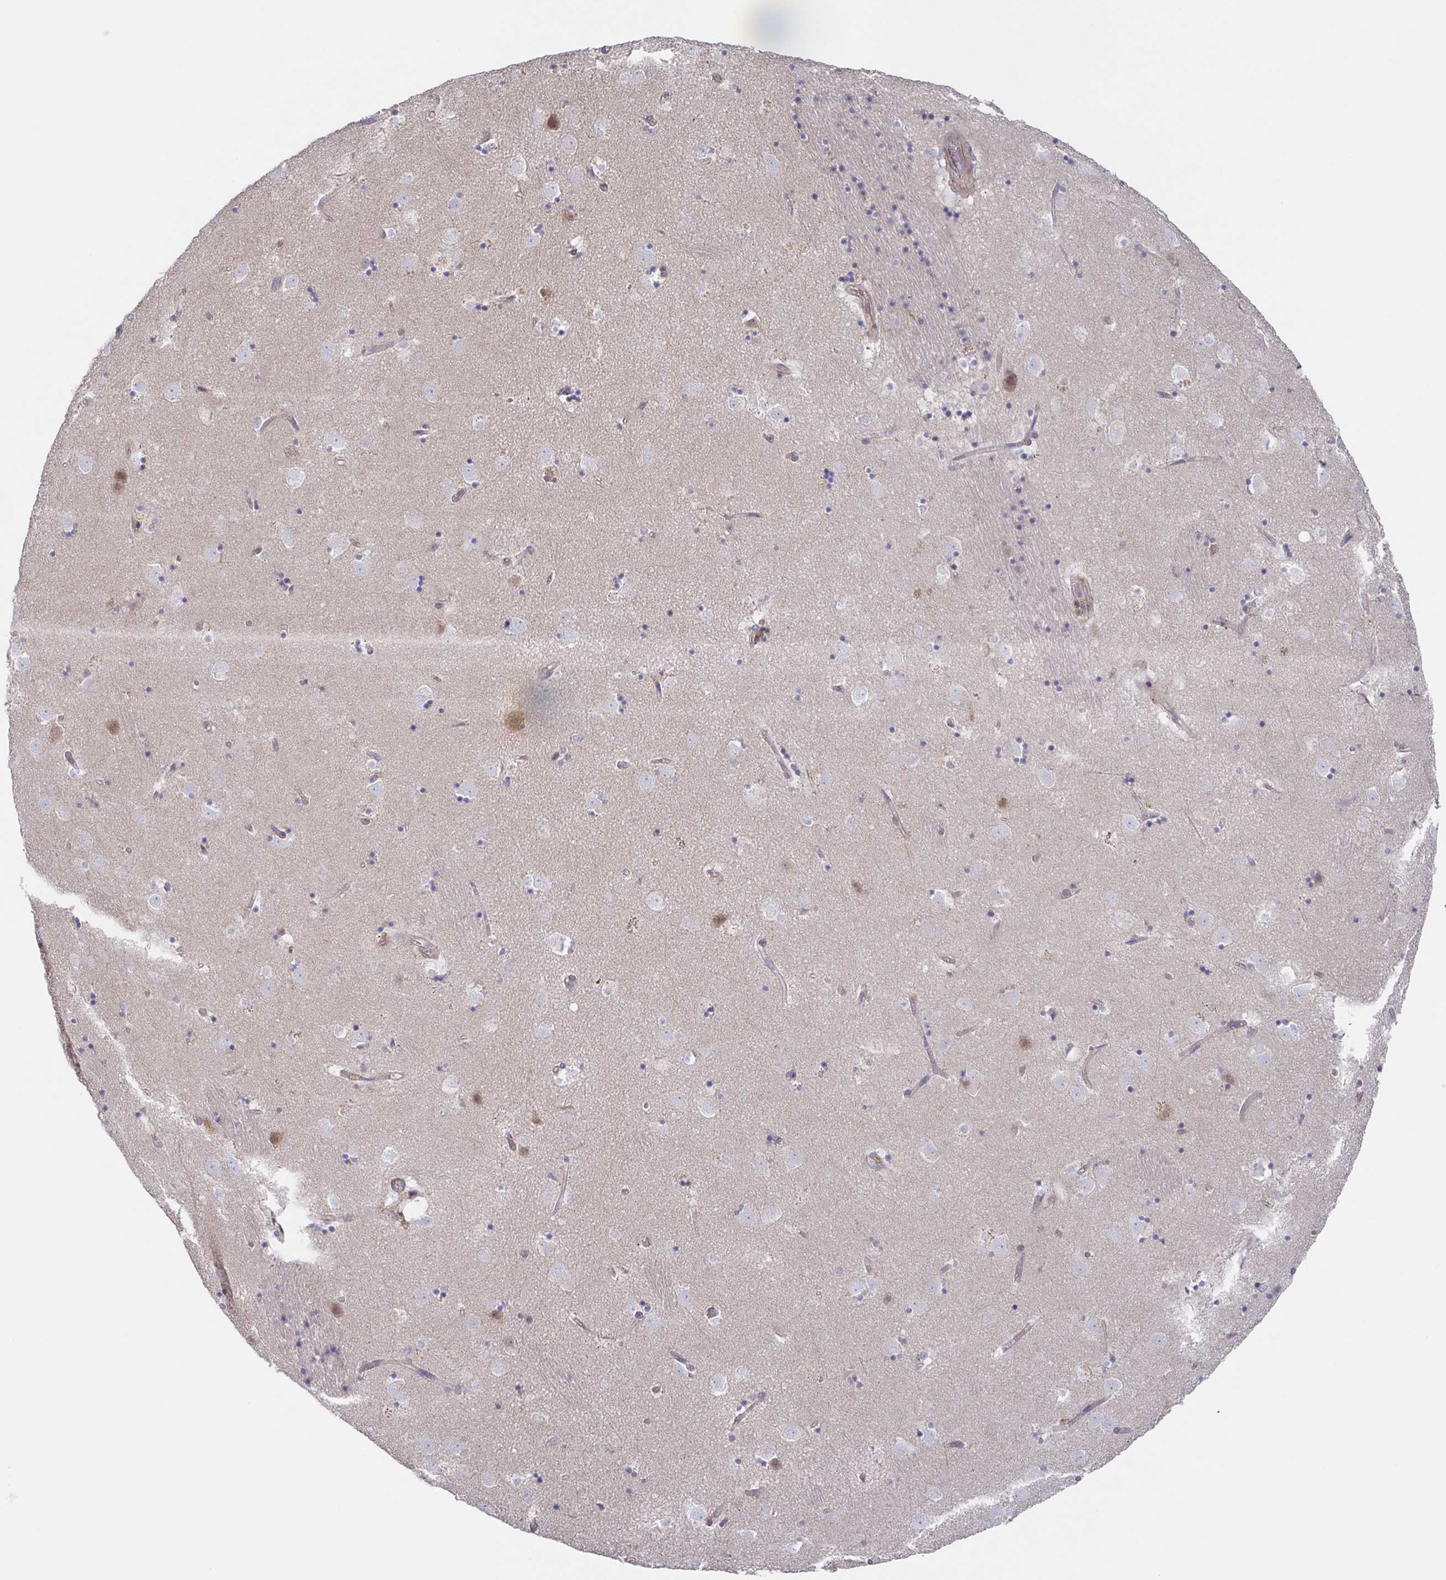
{"staining": {"intensity": "negative", "quantity": "none", "location": "none"}, "tissue": "caudate", "cell_type": "Glial cells", "image_type": "normal", "snomed": [{"axis": "morphology", "description": "Normal tissue, NOS"}, {"axis": "topography", "description": "Lateral ventricle wall"}], "caption": "Immunohistochemistry photomicrograph of unremarkable caudate: human caudate stained with DAB reveals no significant protein staining in glial cells. (Immunohistochemistry (ihc), brightfield microscopy, high magnification).", "gene": "AGFG2", "patient": {"sex": "male", "age": 58}}